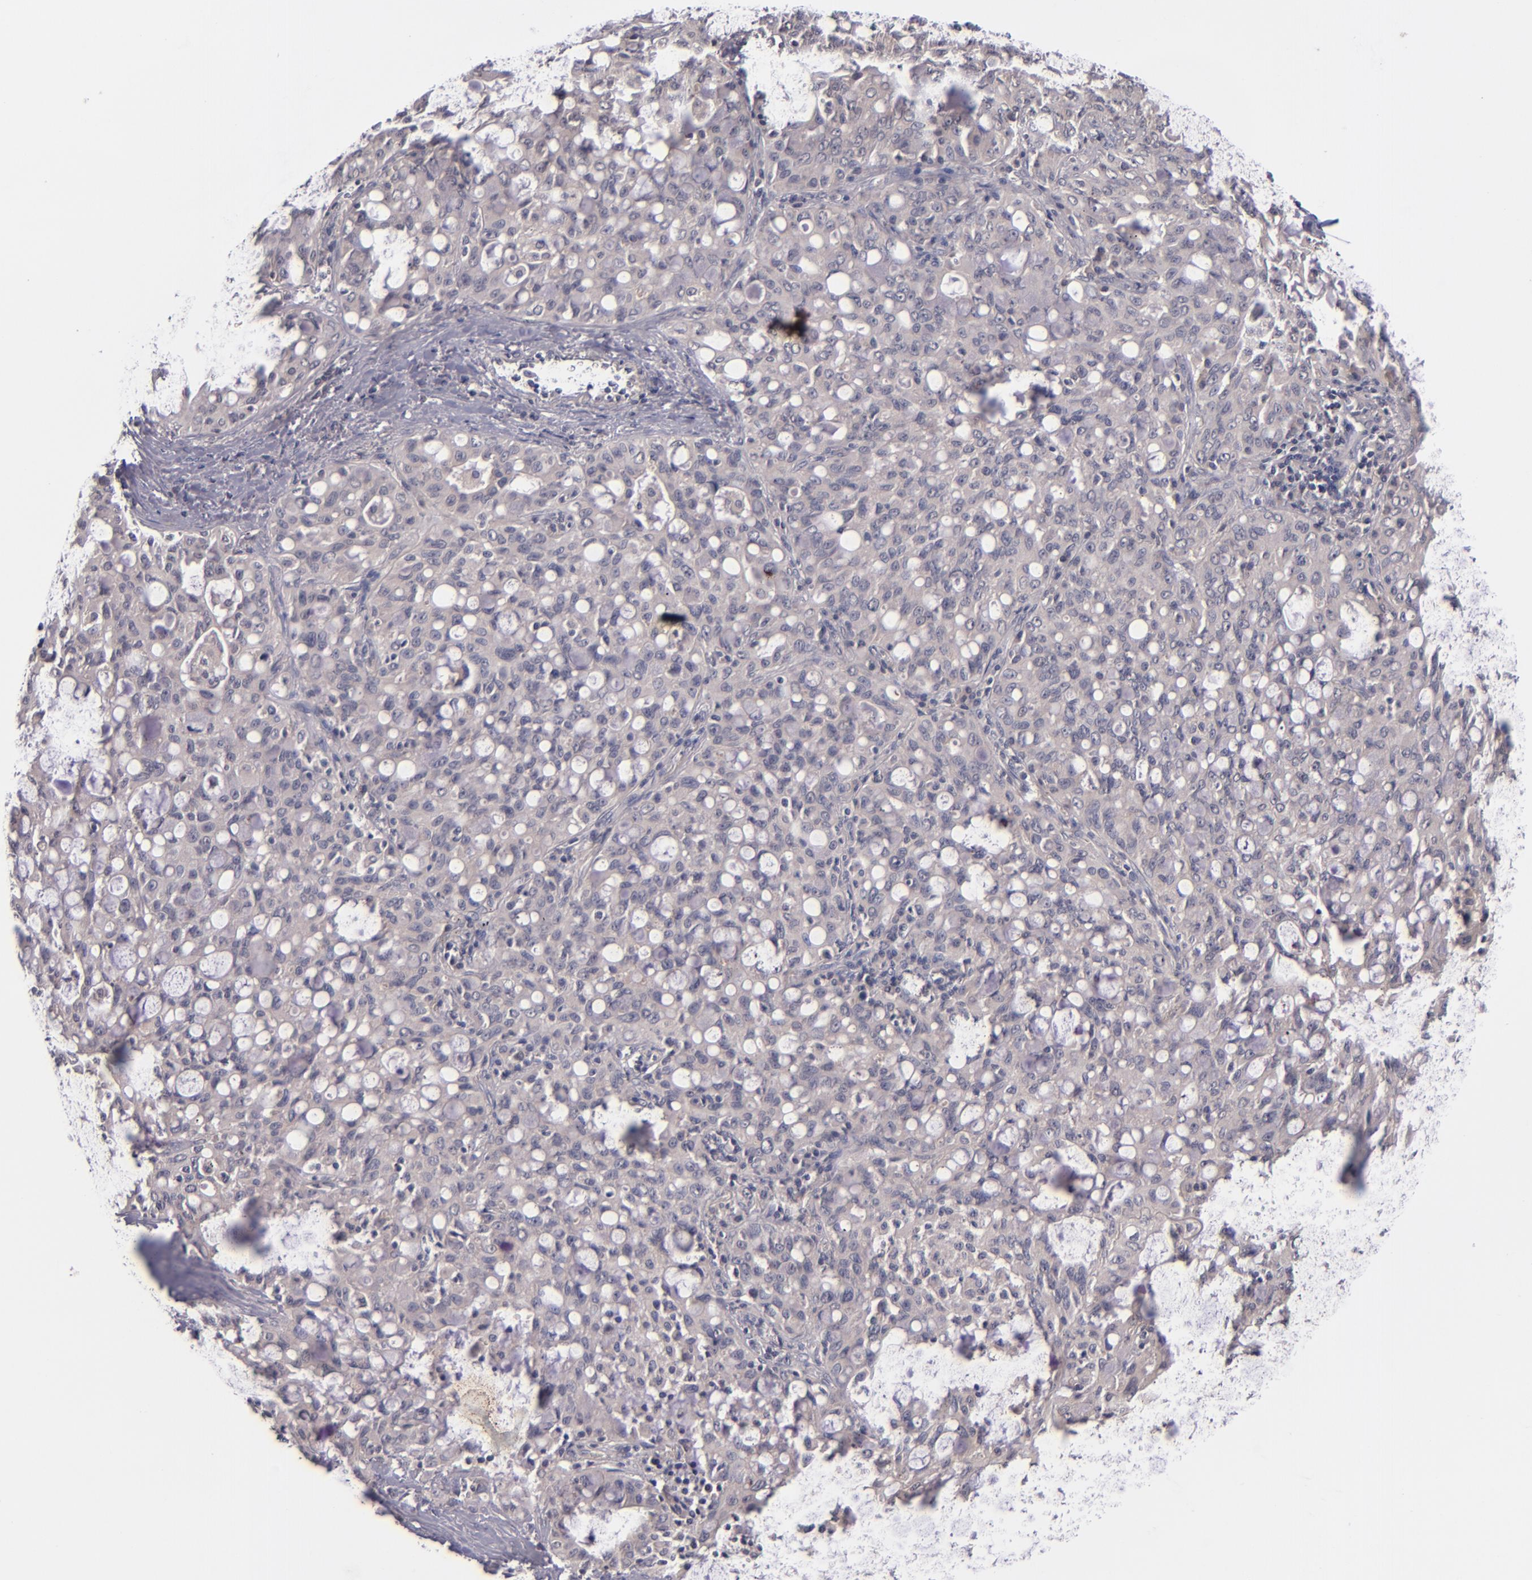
{"staining": {"intensity": "weak", "quantity": ">75%", "location": "cytoplasmic/membranous"}, "tissue": "lung cancer", "cell_type": "Tumor cells", "image_type": "cancer", "snomed": [{"axis": "morphology", "description": "Adenocarcinoma, NOS"}, {"axis": "topography", "description": "Lung"}], "caption": "High-magnification brightfield microscopy of lung adenocarcinoma stained with DAB (3,3'-diaminobenzidine) (brown) and counterstained with hematoxylin (blue). tumor cells exhibit weak cytoplasmic/membranous positivity is identified in approximately>75% of cells.", "gene": "TSC2", "patient": {"sex": "female", "age": 44}}